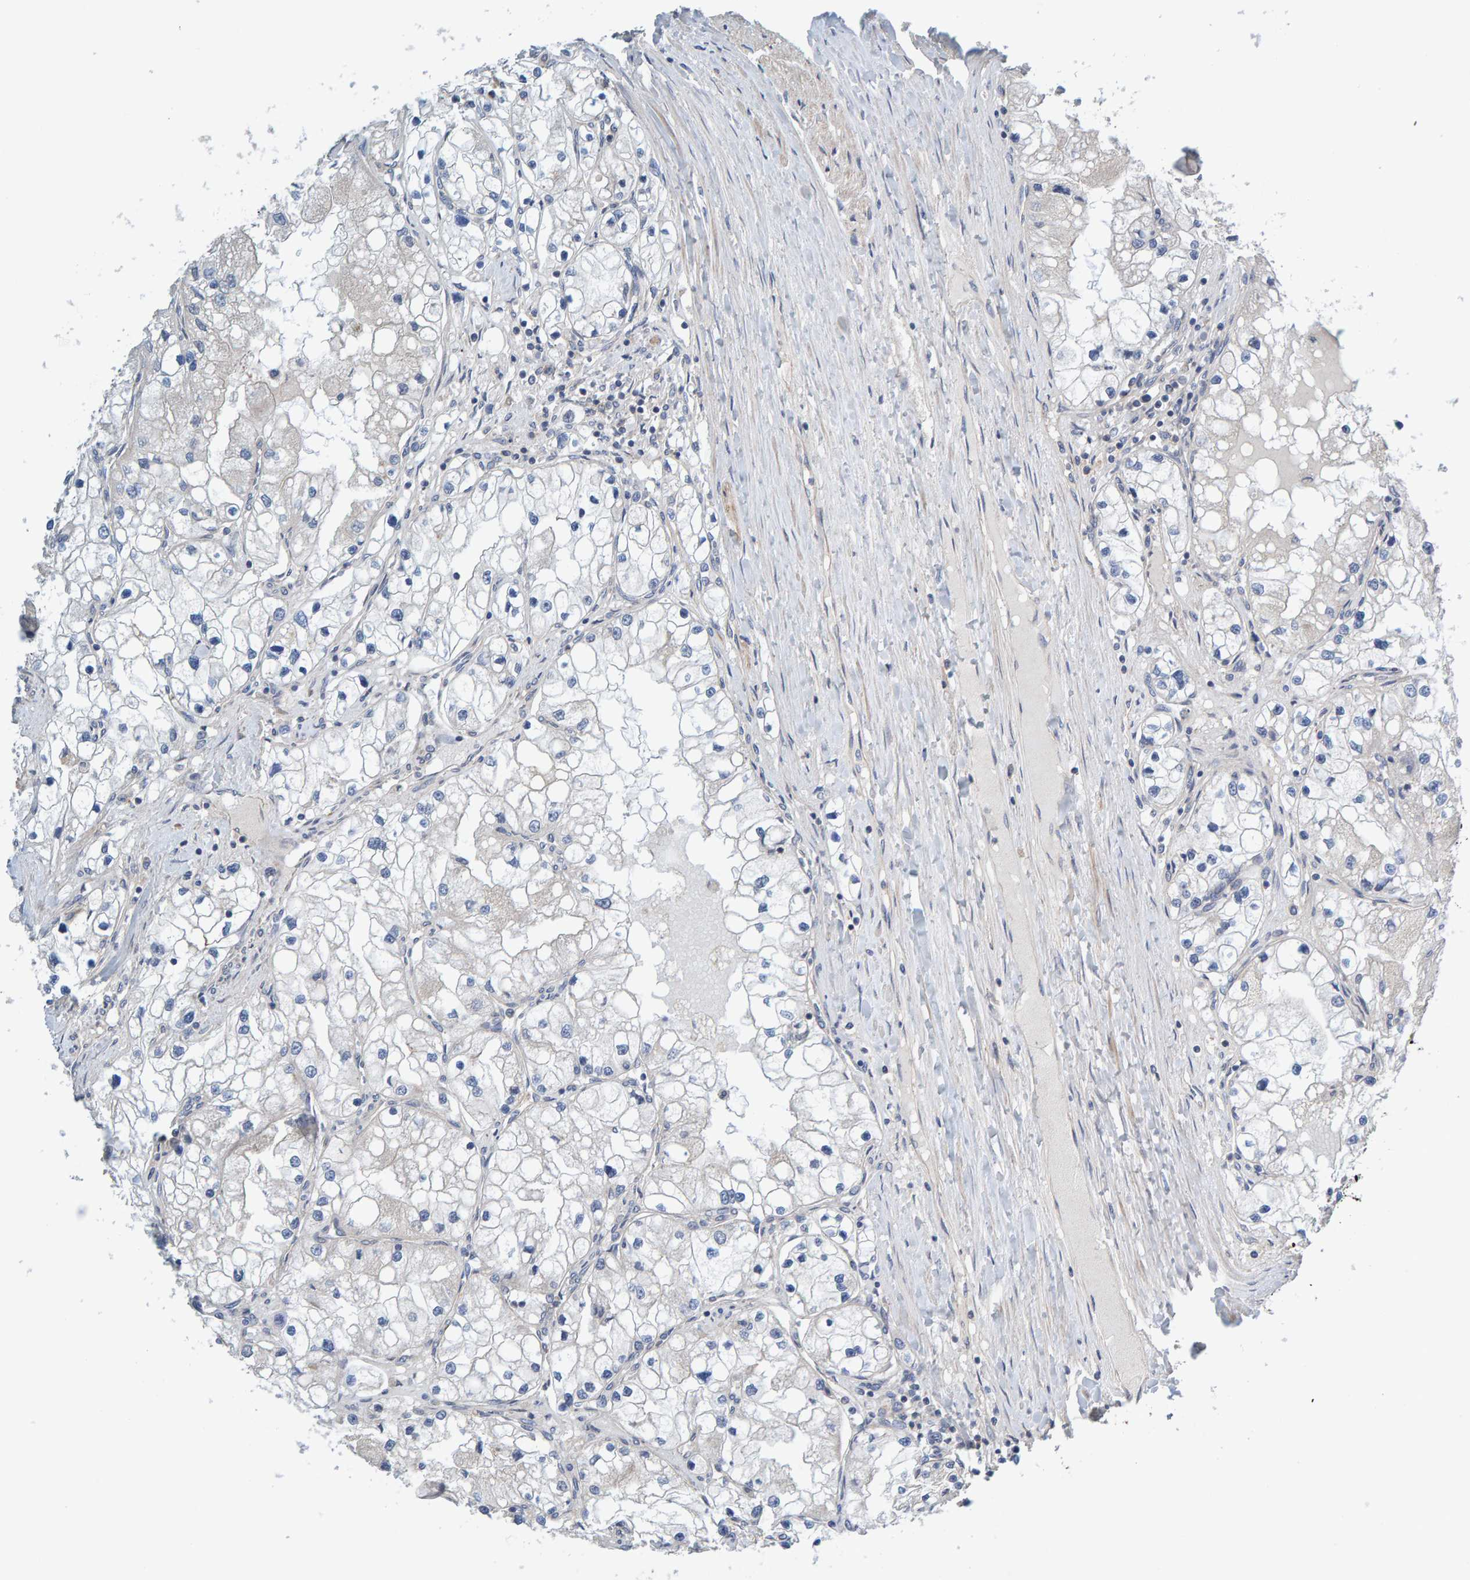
{"staining": {"intensity": "negative", "quantity": "none", "location": "none"}, "tissue": "renal cancer", "cell_type": "Tumor cells", "image_type": "cancer", "snomed": [{"axis": "morphology", "description": "Adenocarcinoma, NOS"}, {"axis": "topography", "description": "Kidney"}], "caption": "Tumor cells are negative for brown protein staining in renal adenocarcinoma.", "gene": "CCM2", "patient": {"sex": "male", "age": 68}}